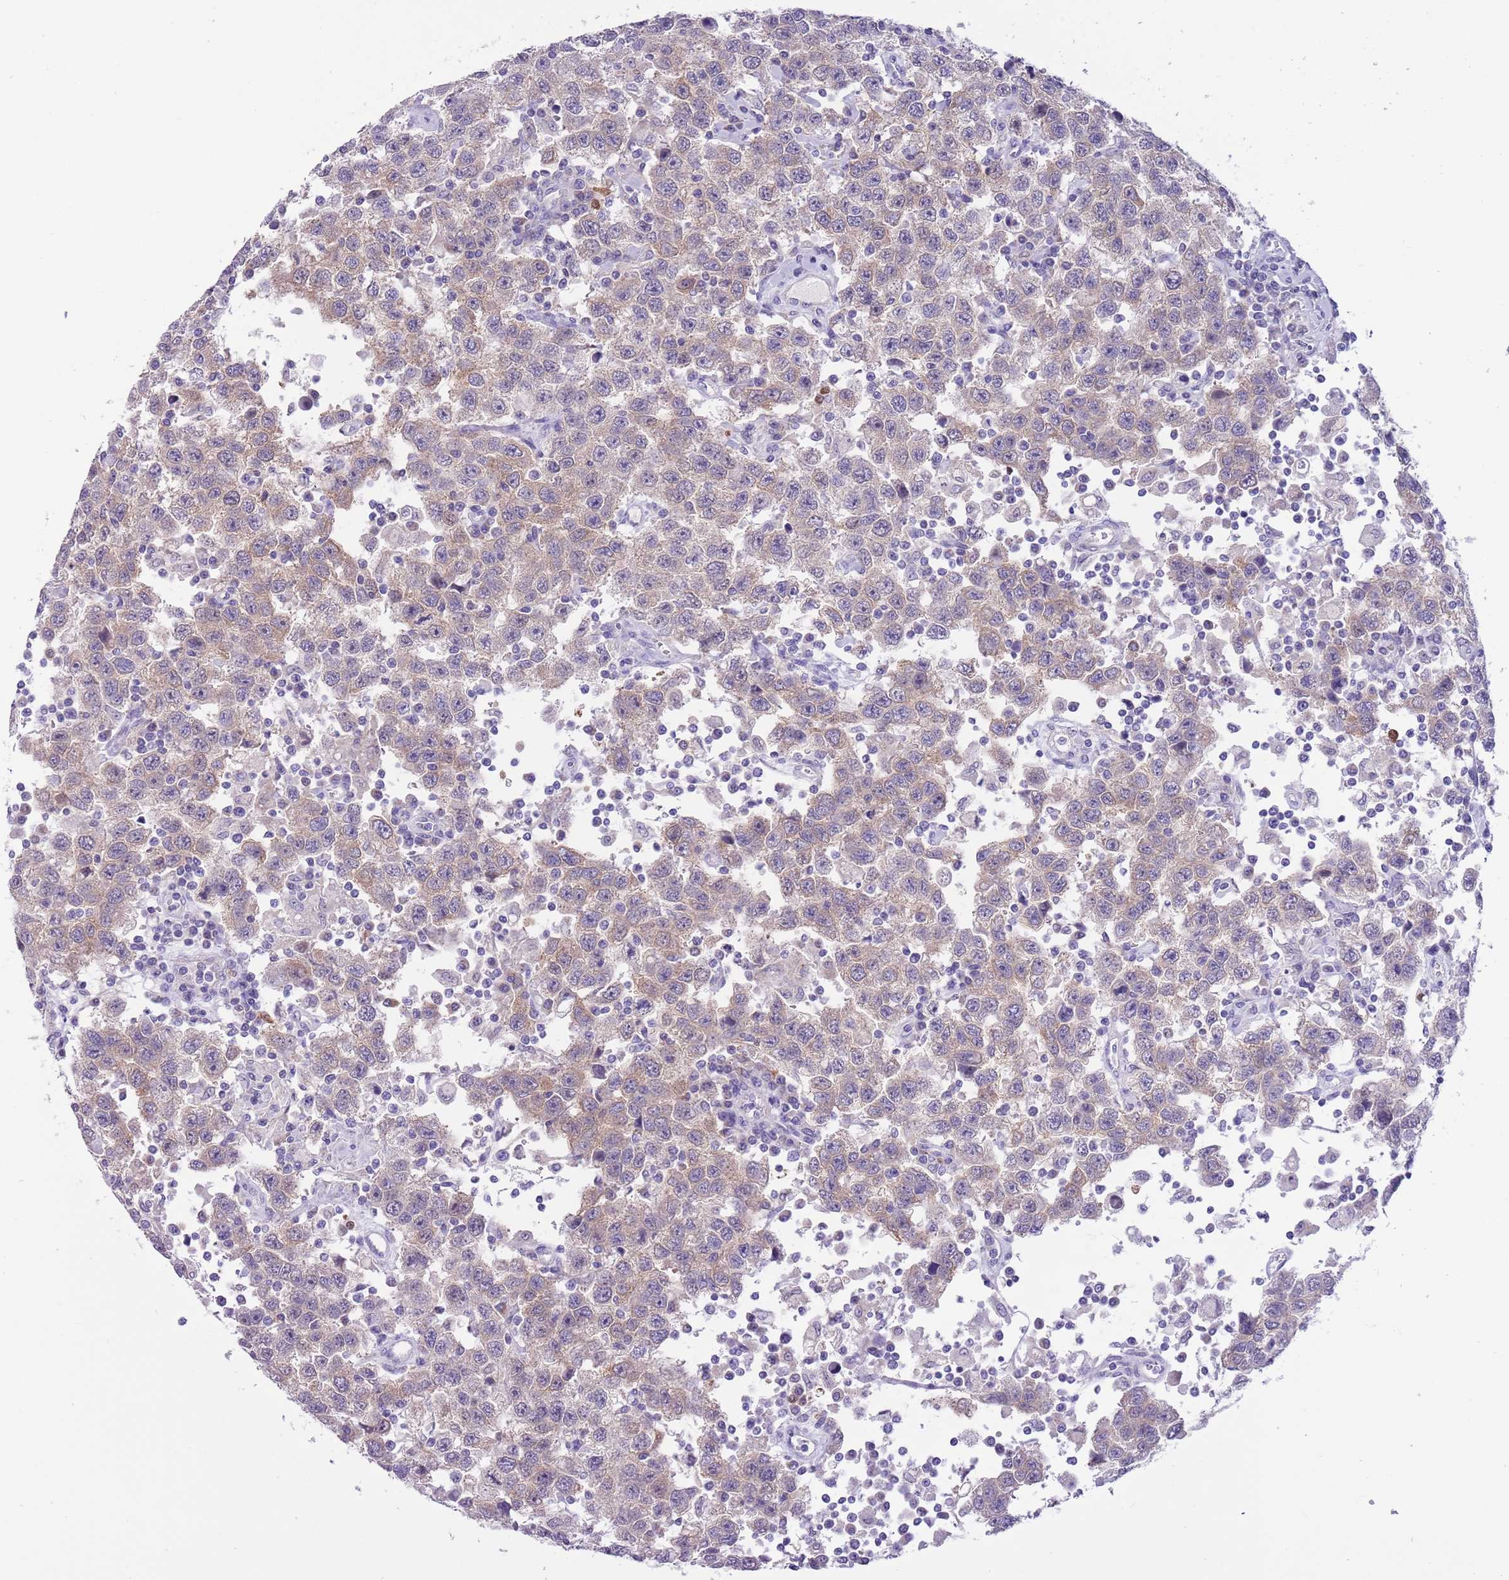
{"staining": {"intensity": "weak", "quantity": ">75%", "location": "cytoplasmic/membranous"}, "tissue": "testis cancer", "cell_type": "Tumor cells", "image_type": "cancer", "snomed": [{"axis": "morphology", "description": "Seminoma, NOS"}, {"axis": "topography", "description": "Testis"}], "caption": "Testis seminoma stained for a protein demonstrates weak cytoplasmic/membranous positivity in tumor cells.", "gene": "PFKFB2", "patient": {"sex": "male", "age": 41}}